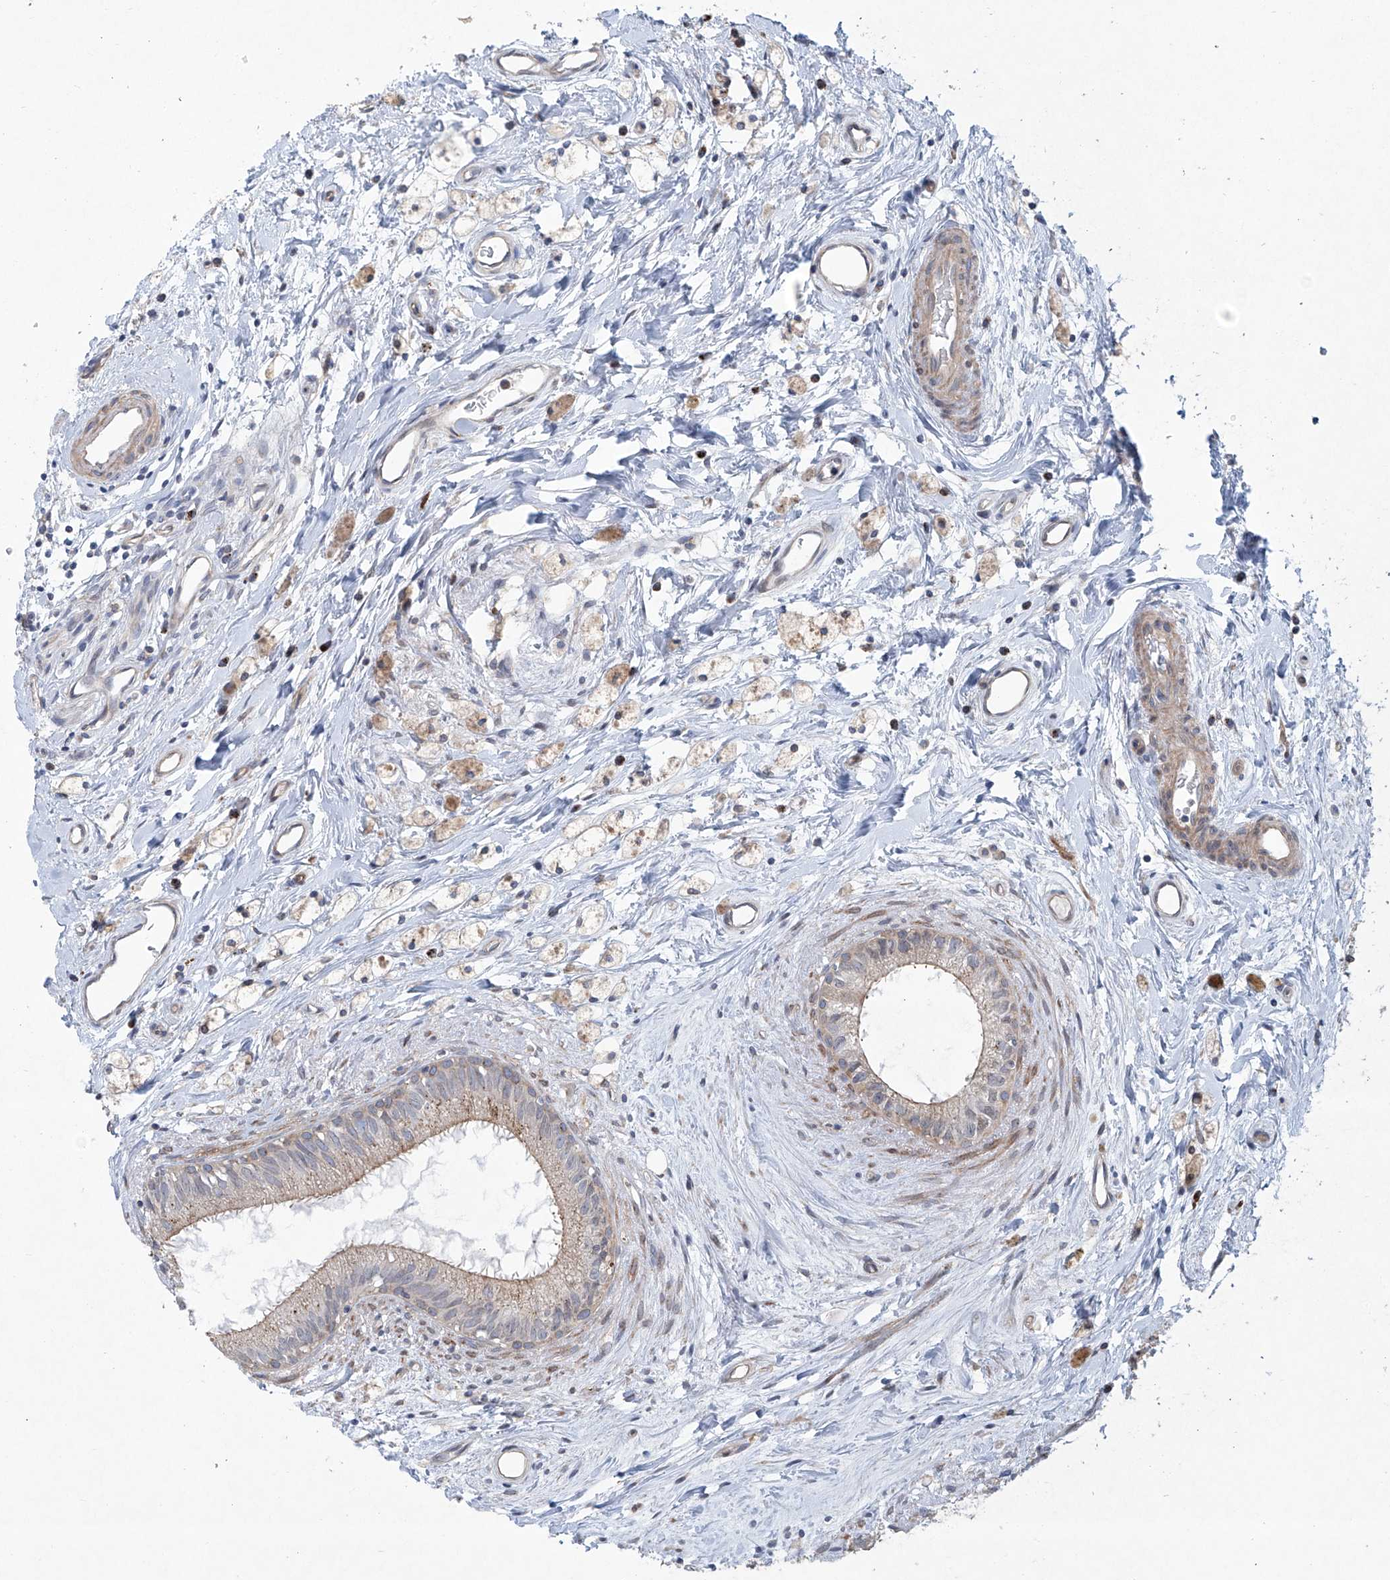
{"staining": {"intensity": "moderate", "quantity": "25%-75%", "location": "cytoplasmic/membranous"}, "tissue": "epididymis", "cell_type": "Glandular cells", "image_type": "normal", "snomed": [{"axis": "morphology", "description": "Normal tissue, NOS"}, {"axis": "topography", "description": "Epididymis"}], "caption": "DAB (3,3'-diaminobenzidine) immunohistochemical staining of unremarkable epididymis demonstrates moderate cytoplasmic/membranous protein staining in about 25%-75% of glandular cells.", "gene": "KLC4", "patient": {"sex": "male", "age": 80}}